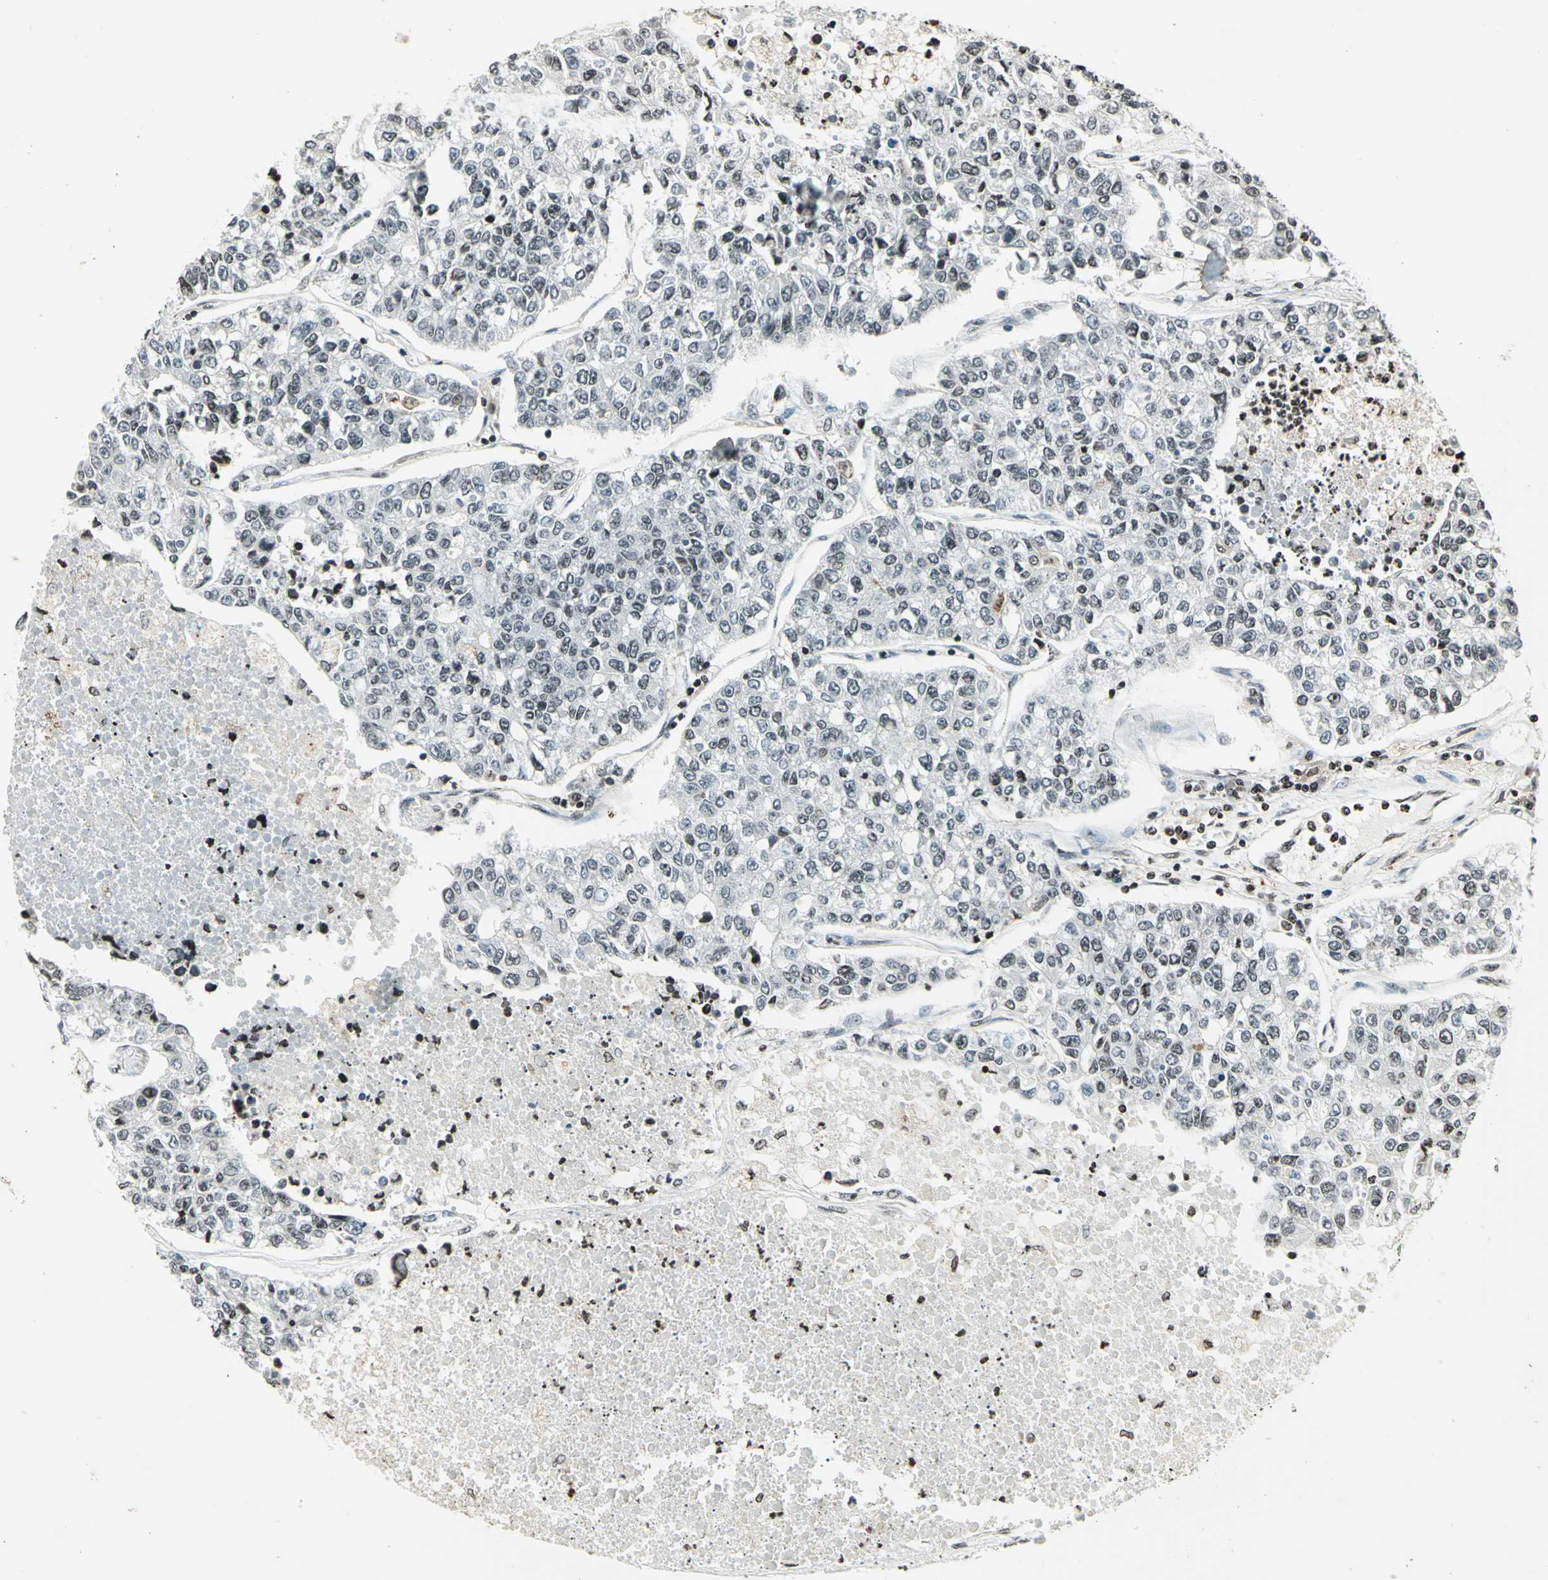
{"staining": {"intensity": "negative", "quantity": "none", "location": "none"}, "tissue": "lung cancer", "cell_type": "Tumor cells", "image_type": "cancer", "snomed": [{"axis": "morphology", "description": "Adenocarcinoma, NOS"}, {"axis": "topography", "description": "Lung"}], "caption": "The immunohistochemistry (IHC) photomicrograph has no significant positivity in tumor cells of lung cancer (adenocarcinoma) tissue.", "gene": "LGALS3", "patient": {"sex": "male", "age": 49}}